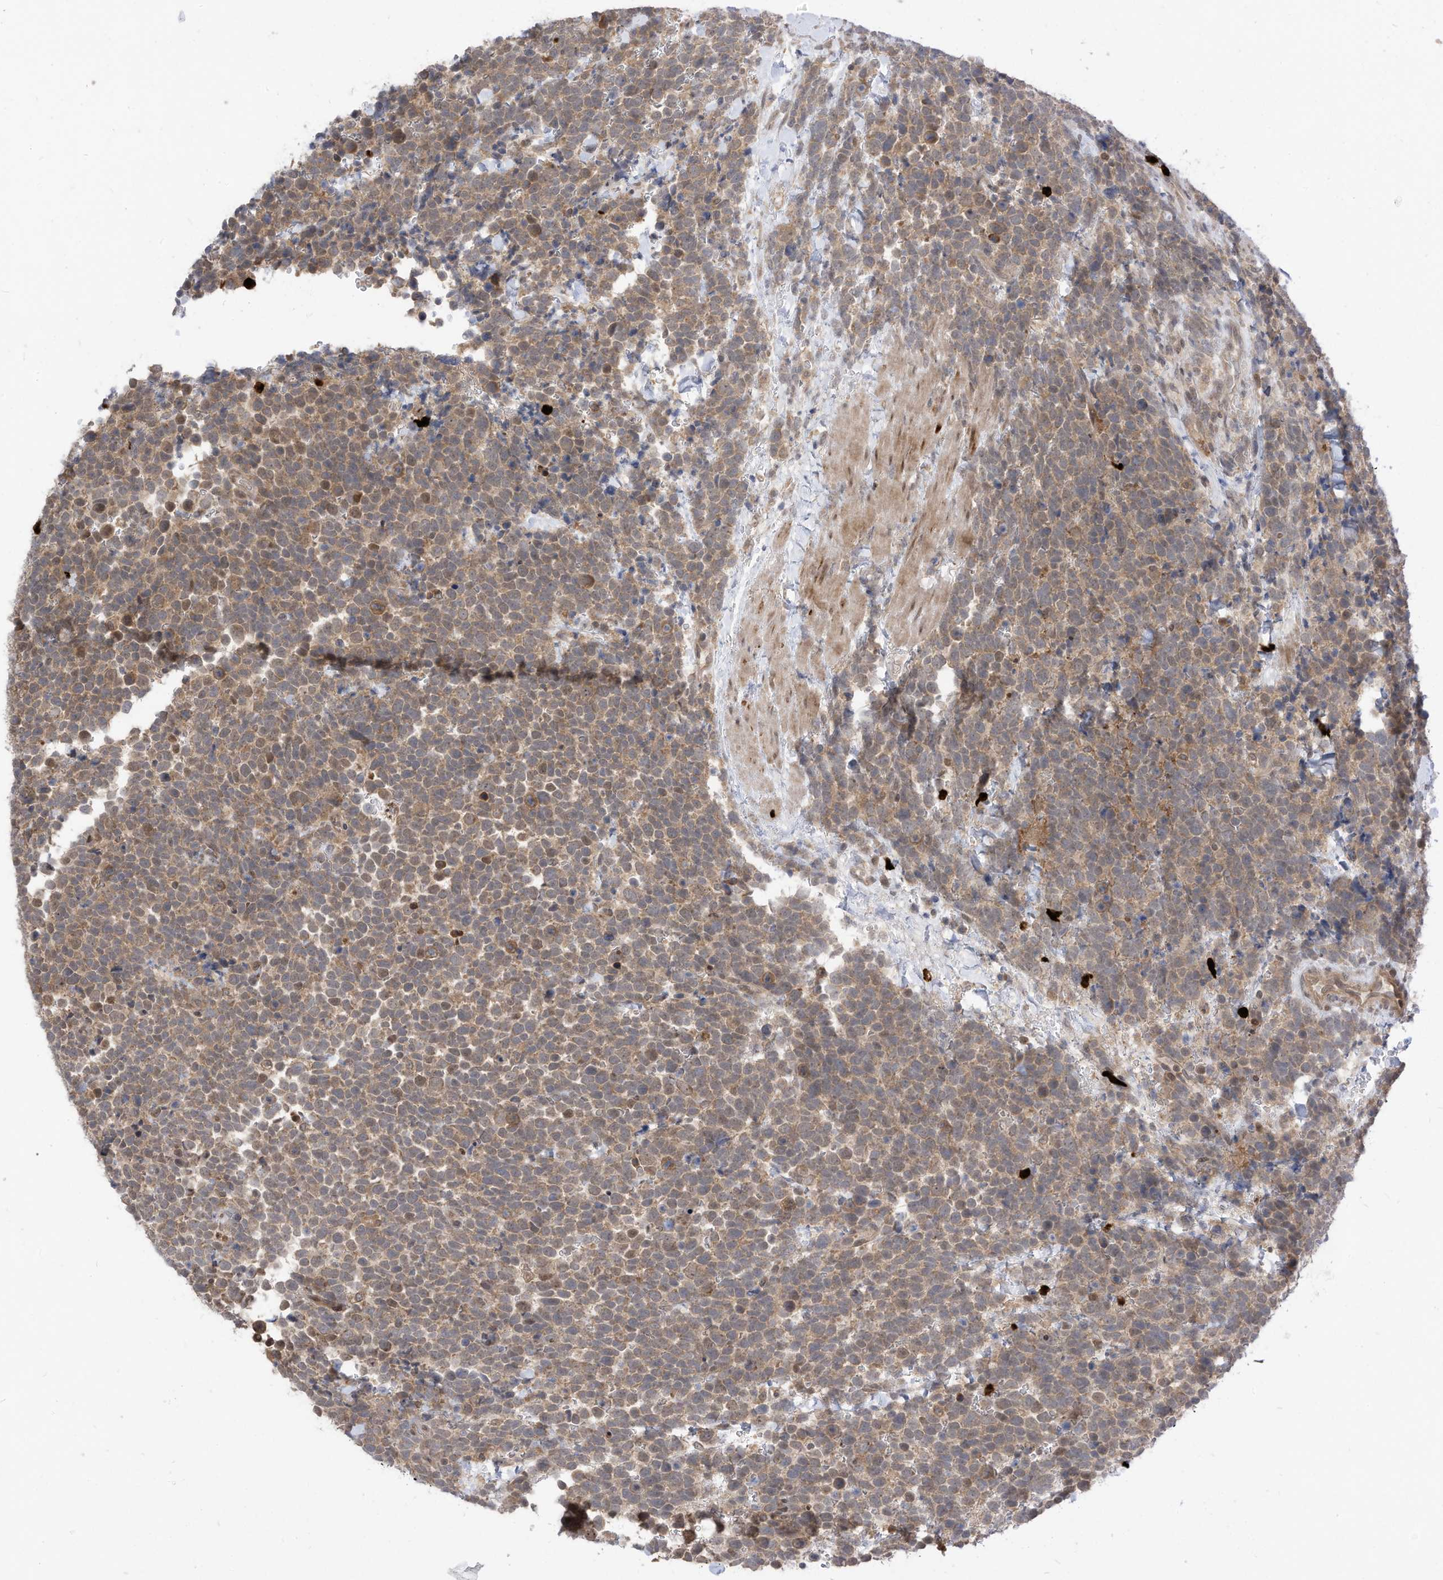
{"staining": {"intensity": "moderate", "quantity": "25%-75%", "location": "cytoplasmic/membranous"}, "tissue": "urothelial cancer", "cell_type": "Tumor cells", "image_type": "cancer", "snomed": [{"axis": "morphology", "description": "Urothelial carcinoma, High grade"}, {"axis": "topography", "description": "Urinary bladder"}], "caption": "Urothelial cancer stained with a brown dye shows moderate cytoplasmic/membranous positive positivity in about 25%-75% of tumor cells.", "gene": "CNKSR1", "patient": {"sex": "female", "age": 82}}